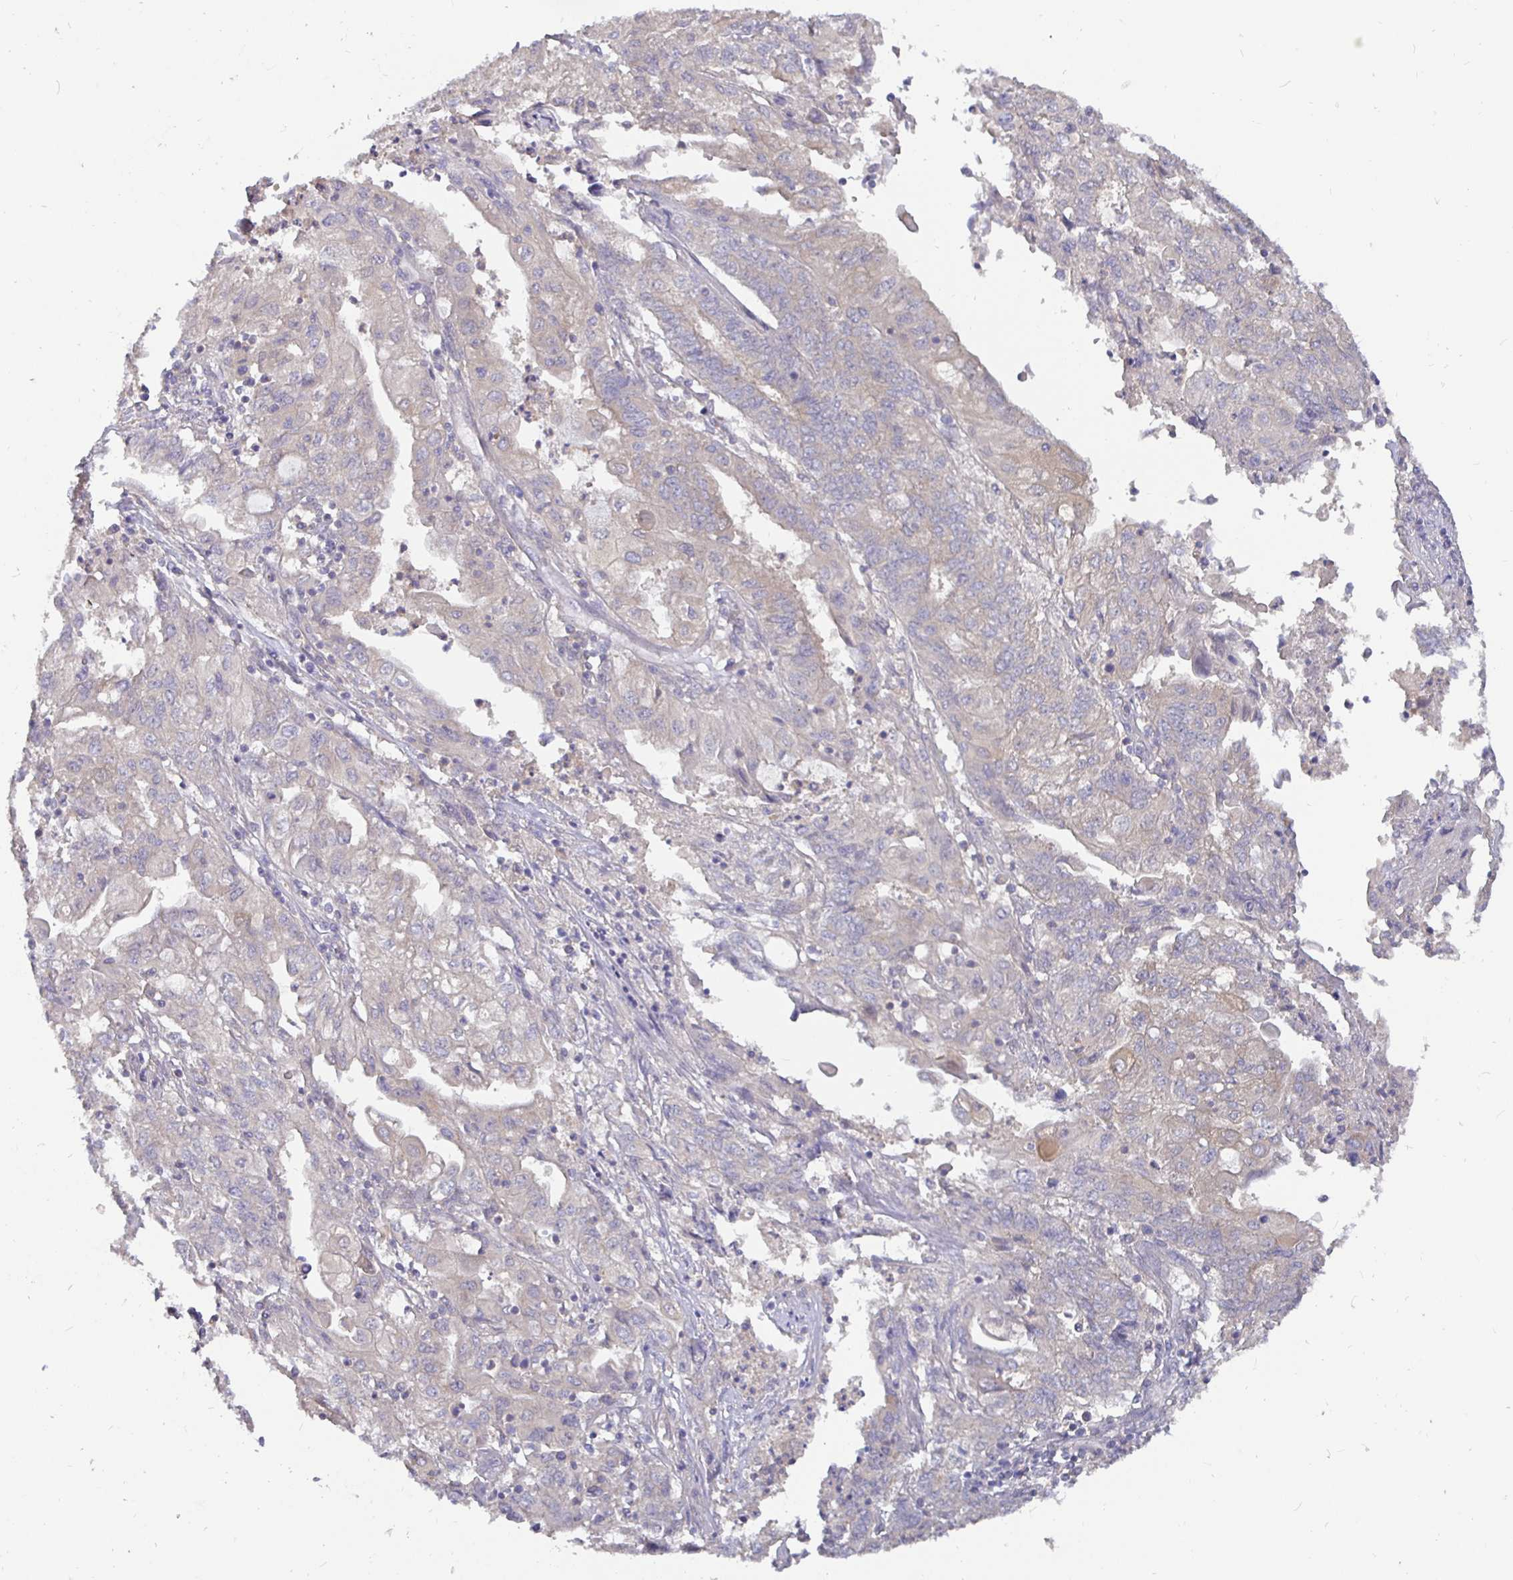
{"staining": {"intensity": "negative", "quantity": "none", "location": "none"}, "tissue": "endometrial cancer", "cell_type": "Tumor cells", "image_type": "cancer", "snomed": [{"axis": "morphology", "description": "Adenocarcinoma, NOS"}, {"axis": "topography", "description": "Endometrium"}], "caption": "Tumor cells are negative for brown protein staining in endometrial adenocarcinoma.", "gene": "KIF21A", "patient": {"sex": "female", "age": 54}}